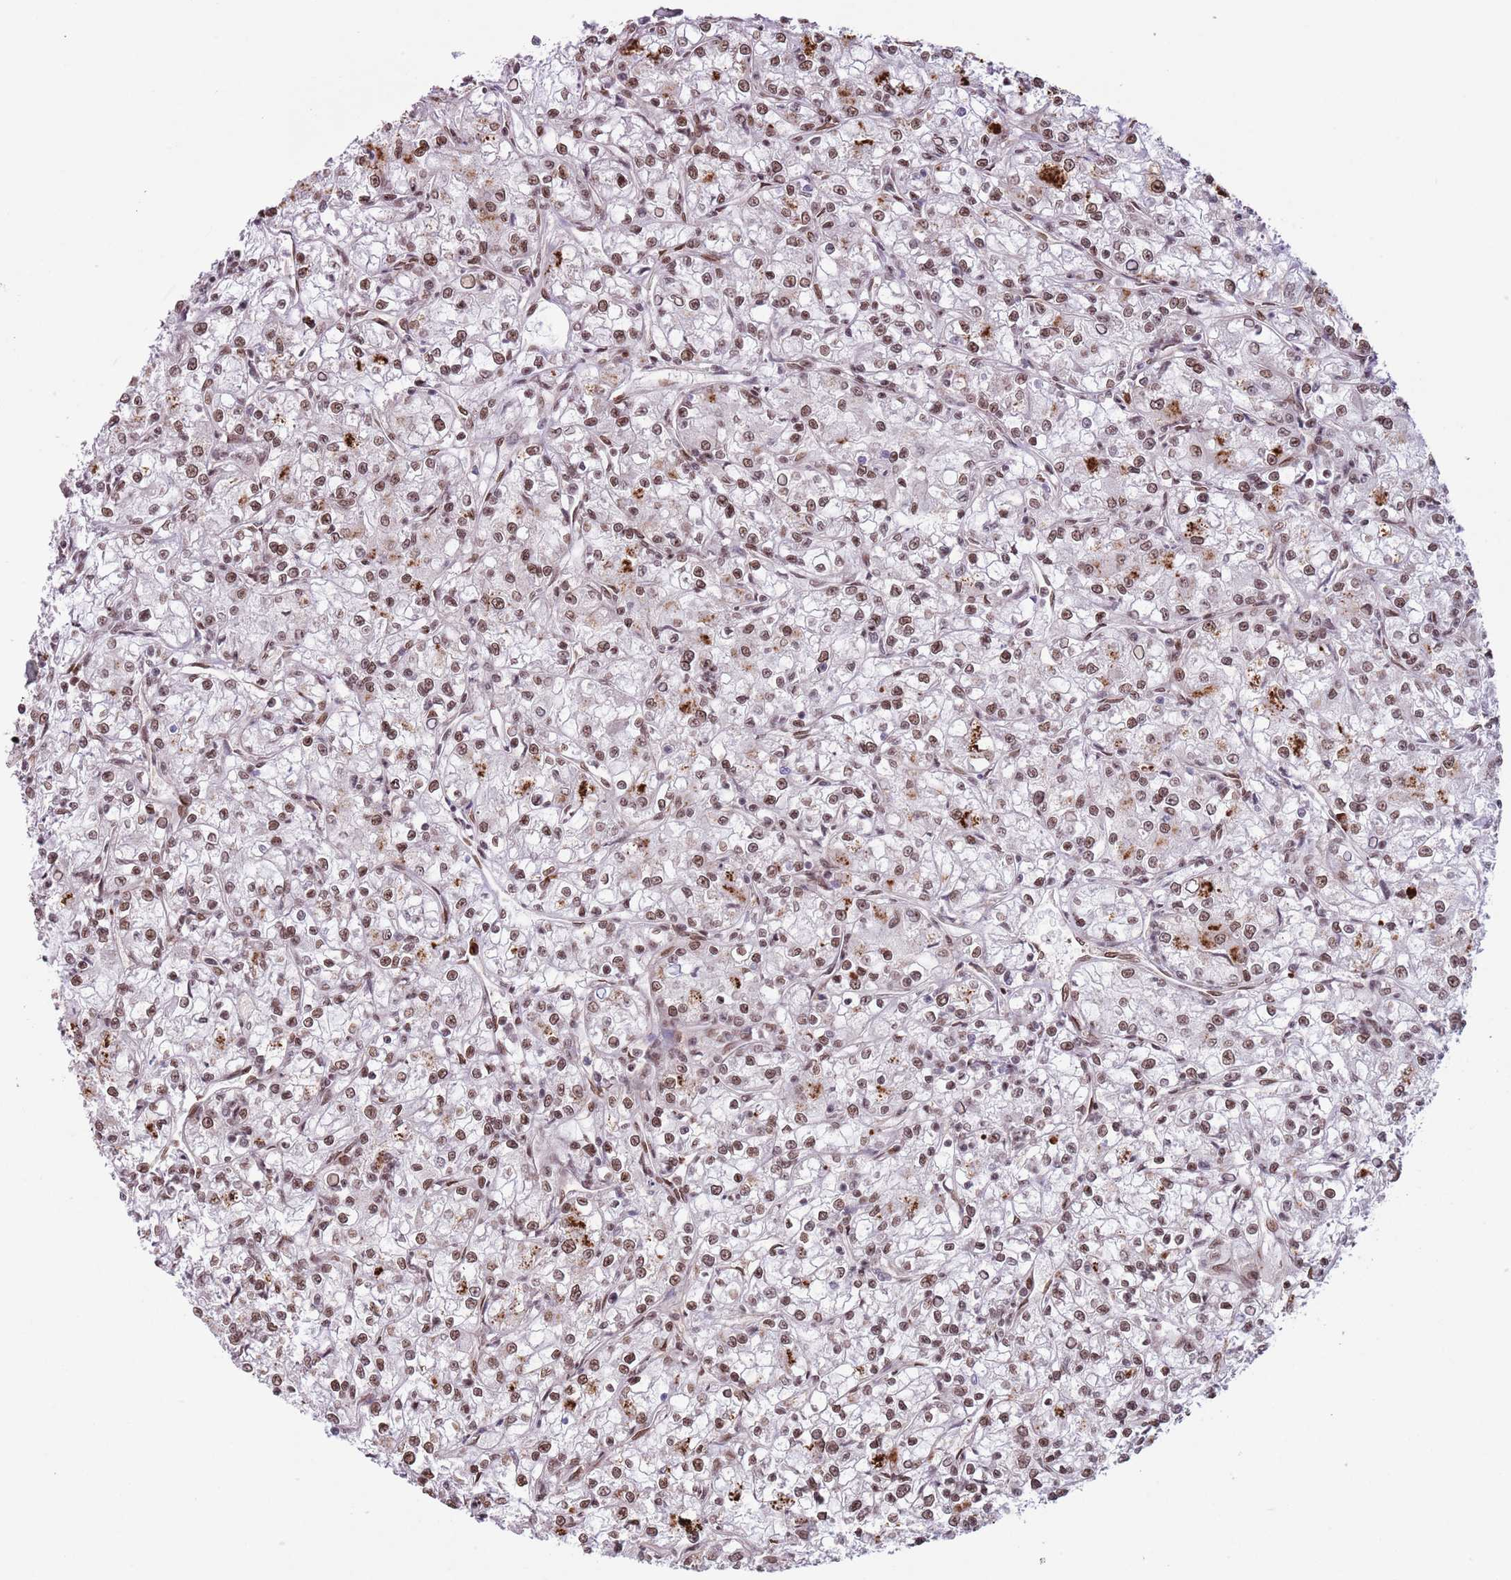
{"staining": {"intensity": "moderate", "quantity": ">75%", "location": "nuclear"}, "tissue": "renal cancer", "cell_type": "Tumor cells", "image_type": "cancer", "snomed": [{"axis": "morphology", "description": "Adenocarcinoma, NOS"}, {"axis": "topography", "description": "Kidney"}], "caption": "High-power microscopy captured an immunohistochemistry photomicrograph of adenocarcinoma (renal), revealing moderate nuclear staining in approximately >75% of tumor cells.", "gene": "SIPA1L3", "patient": {"sex": "female", "age": 59}}